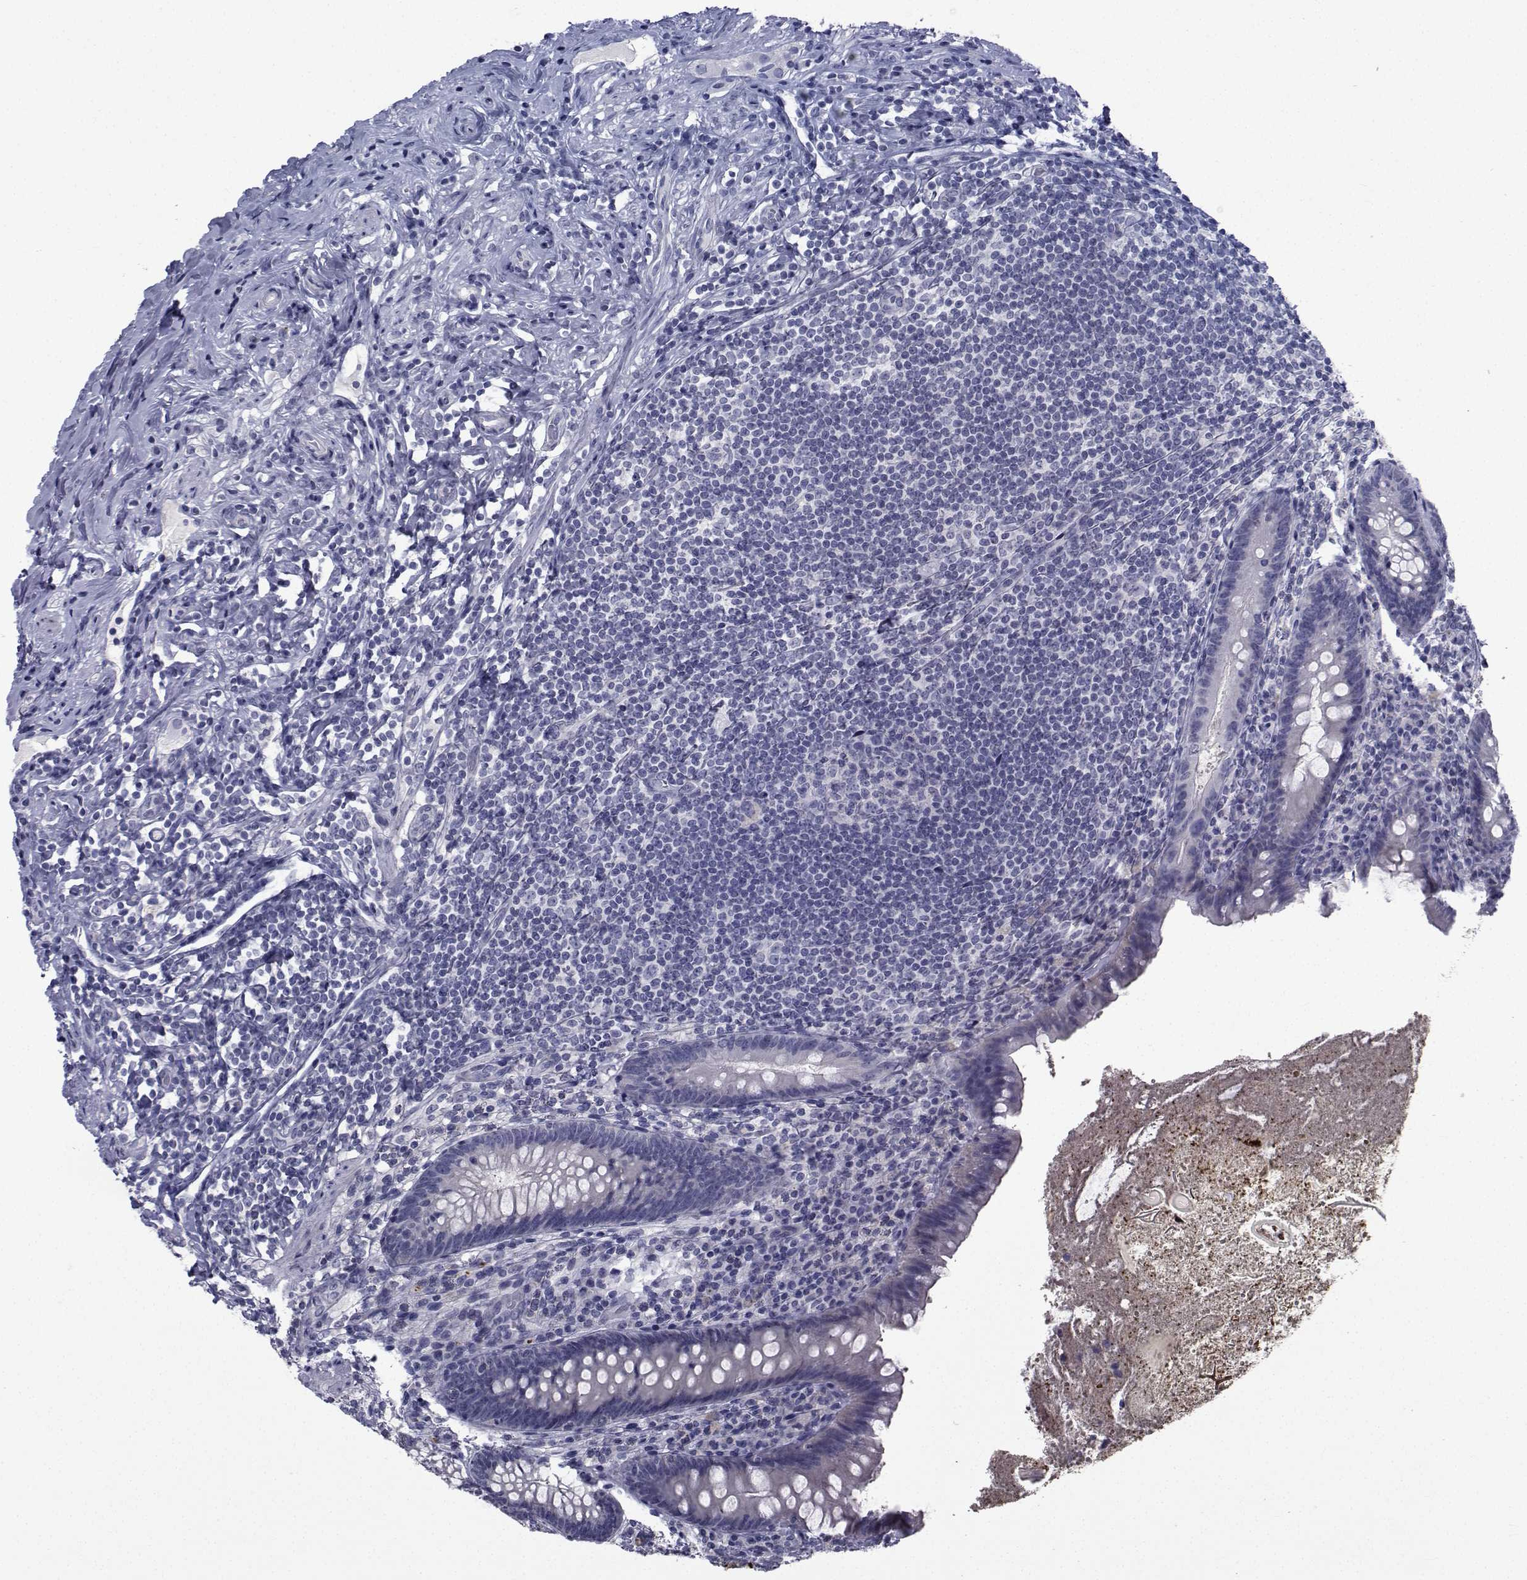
{"staining": {"intensity": "negative", "quantity": "none", "location": "none"}, "tissue": "appendix", "cell_type": "Glandular cells", "image_type": "normal", "snomed": [{"axis": "morphology", "description": "Normal tissue, NOS"}, {"axis": "topography", "description": "Appendix"}], "caption": "Immunohistochemistry (IHC) image of normal appendix: human appendix stained with DAB (3,3'-diaminobenzidine) exhibits no significant protein staining in glandular cells.", "gene": "CHRNA1", "patient": {"sex": "male", "age": 47}}